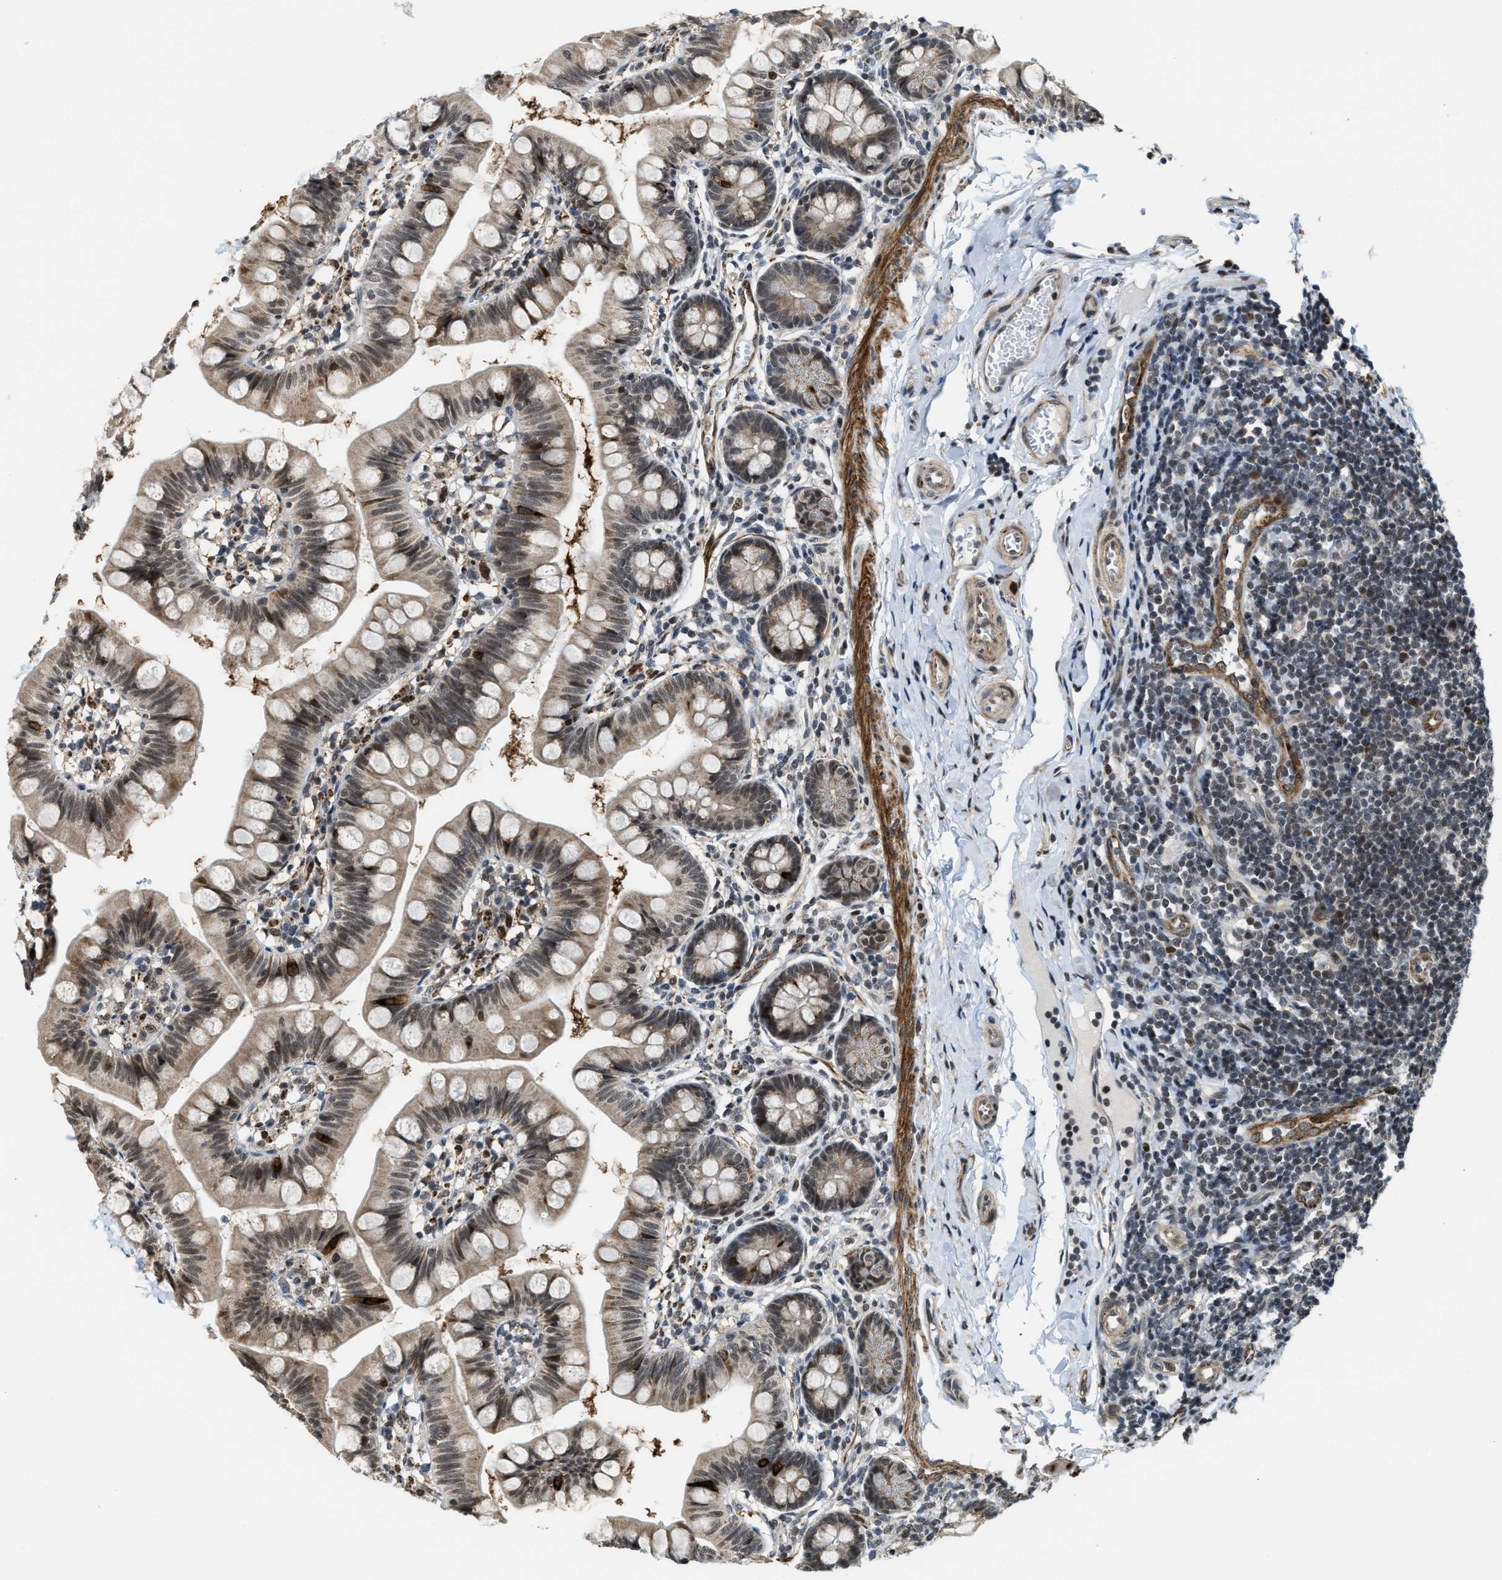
{"staining": {"intensity": "moderate", "quantity": ">75%", "location": "cytoplasmic/membranous,nuclear"}, "tissue": "small intestine", "cell_type": "Glandular cells", "image_type": "normal", "snomed": [{"axis": "morphology", "description": "Normal tissue, NOS"}, {"axis": "topography", "description": "Small intestine"}], "caption": "Moderate cytoplasmic/membranous,nuclear protein expression is identified in approximately >75% of glandular cells in small intestine. (DAB (3,3'-diaminobenzidine) IHC with brightfield microscopy, high magnification).", "gene": "ZNF250", "patient": {"sex": "male", "age": 7}}